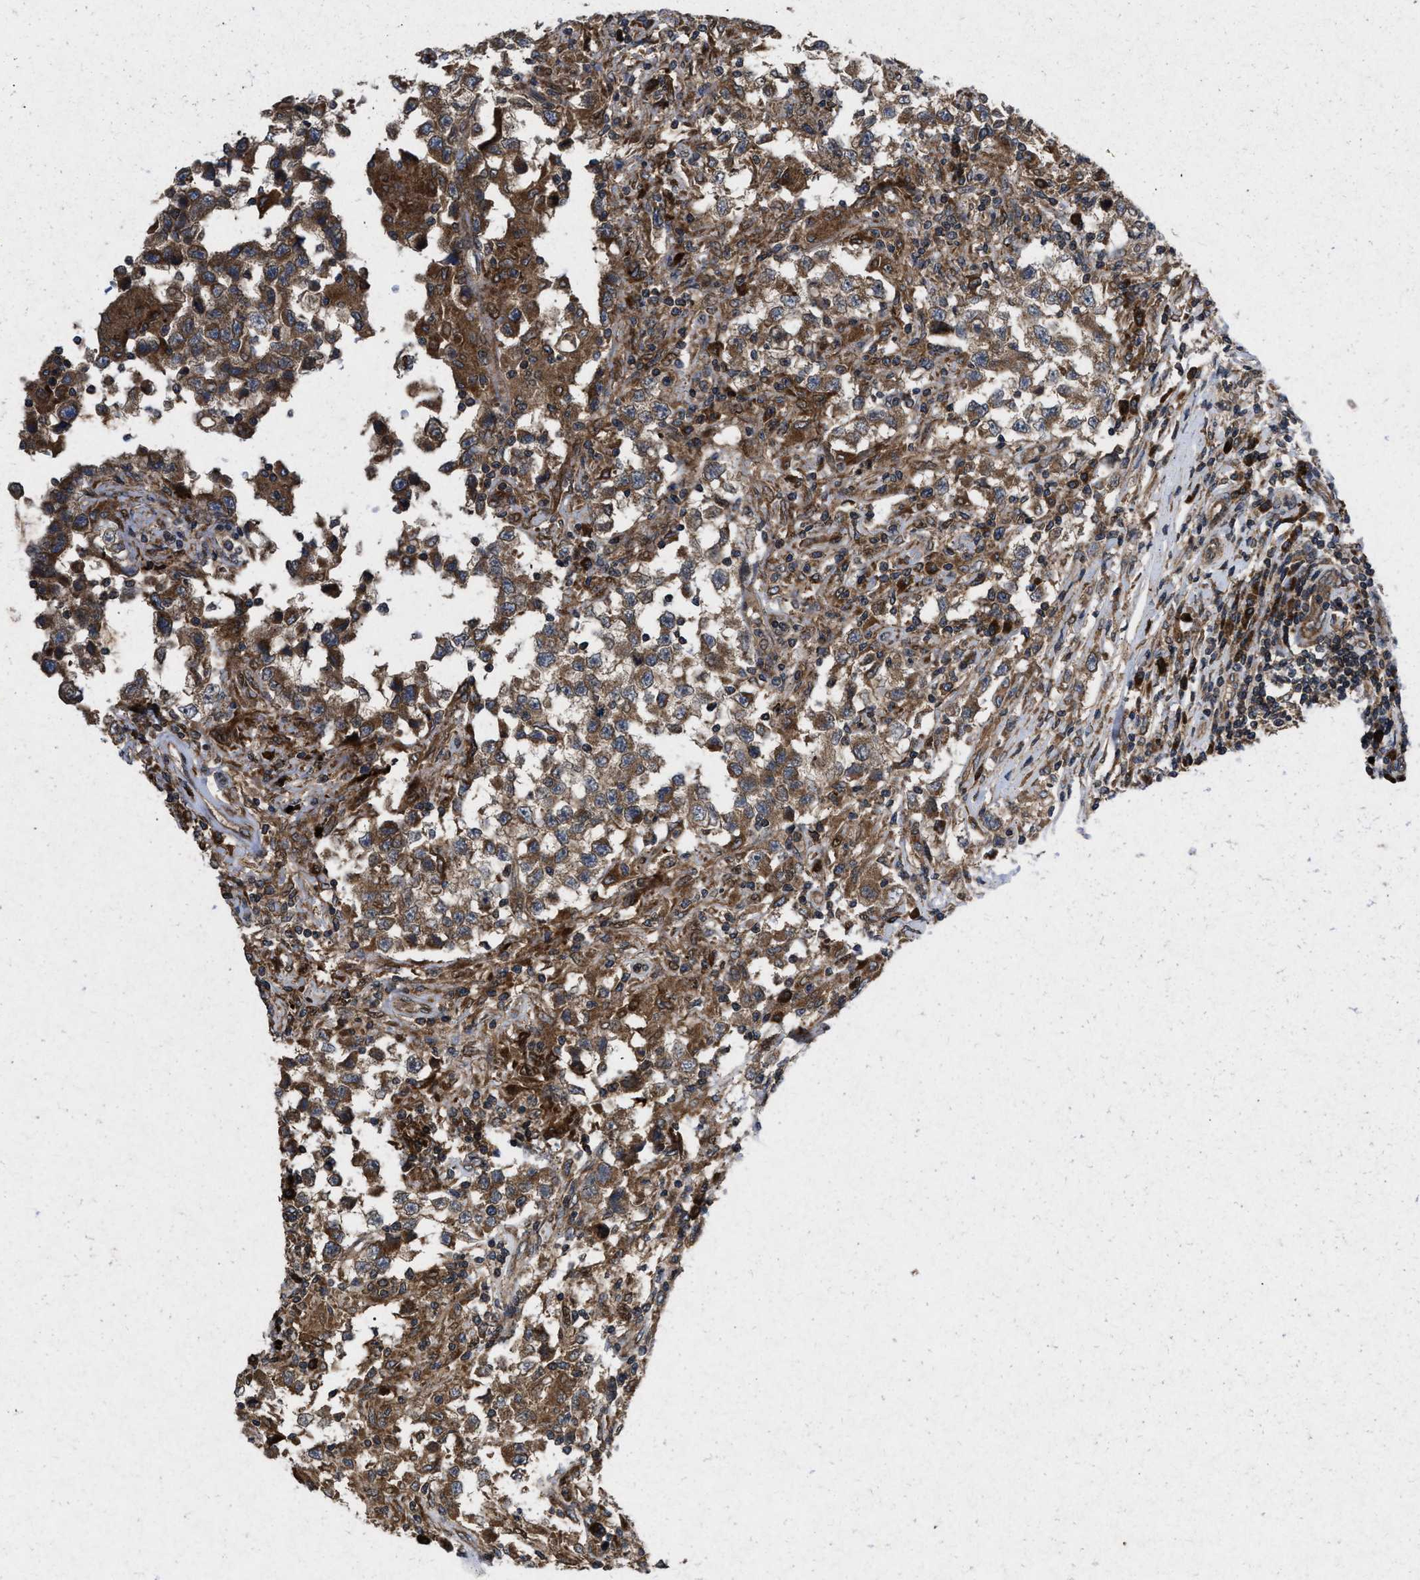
{"staining": {"intensity": "moderate", "quantity": ">75%", "location": "cytoplasmic/membranous"}, "tissue": "testis cancer", "cell_type": "Tumor cells", "image_type": "cancer", "snomed": [{"axis": "morphology", "description": "Carcinoma, Embryonal, NOS"}, {"axis": "topography", "description": "Testis"}], "caption": "Testis cancer was stained to show a protein in brown. There is medium levels of moderate cytoplasmic/membranous positivity in about >75% of tumor cells.", "gene": "MSI2", "patient": {"sex": "male", "age": 21}}